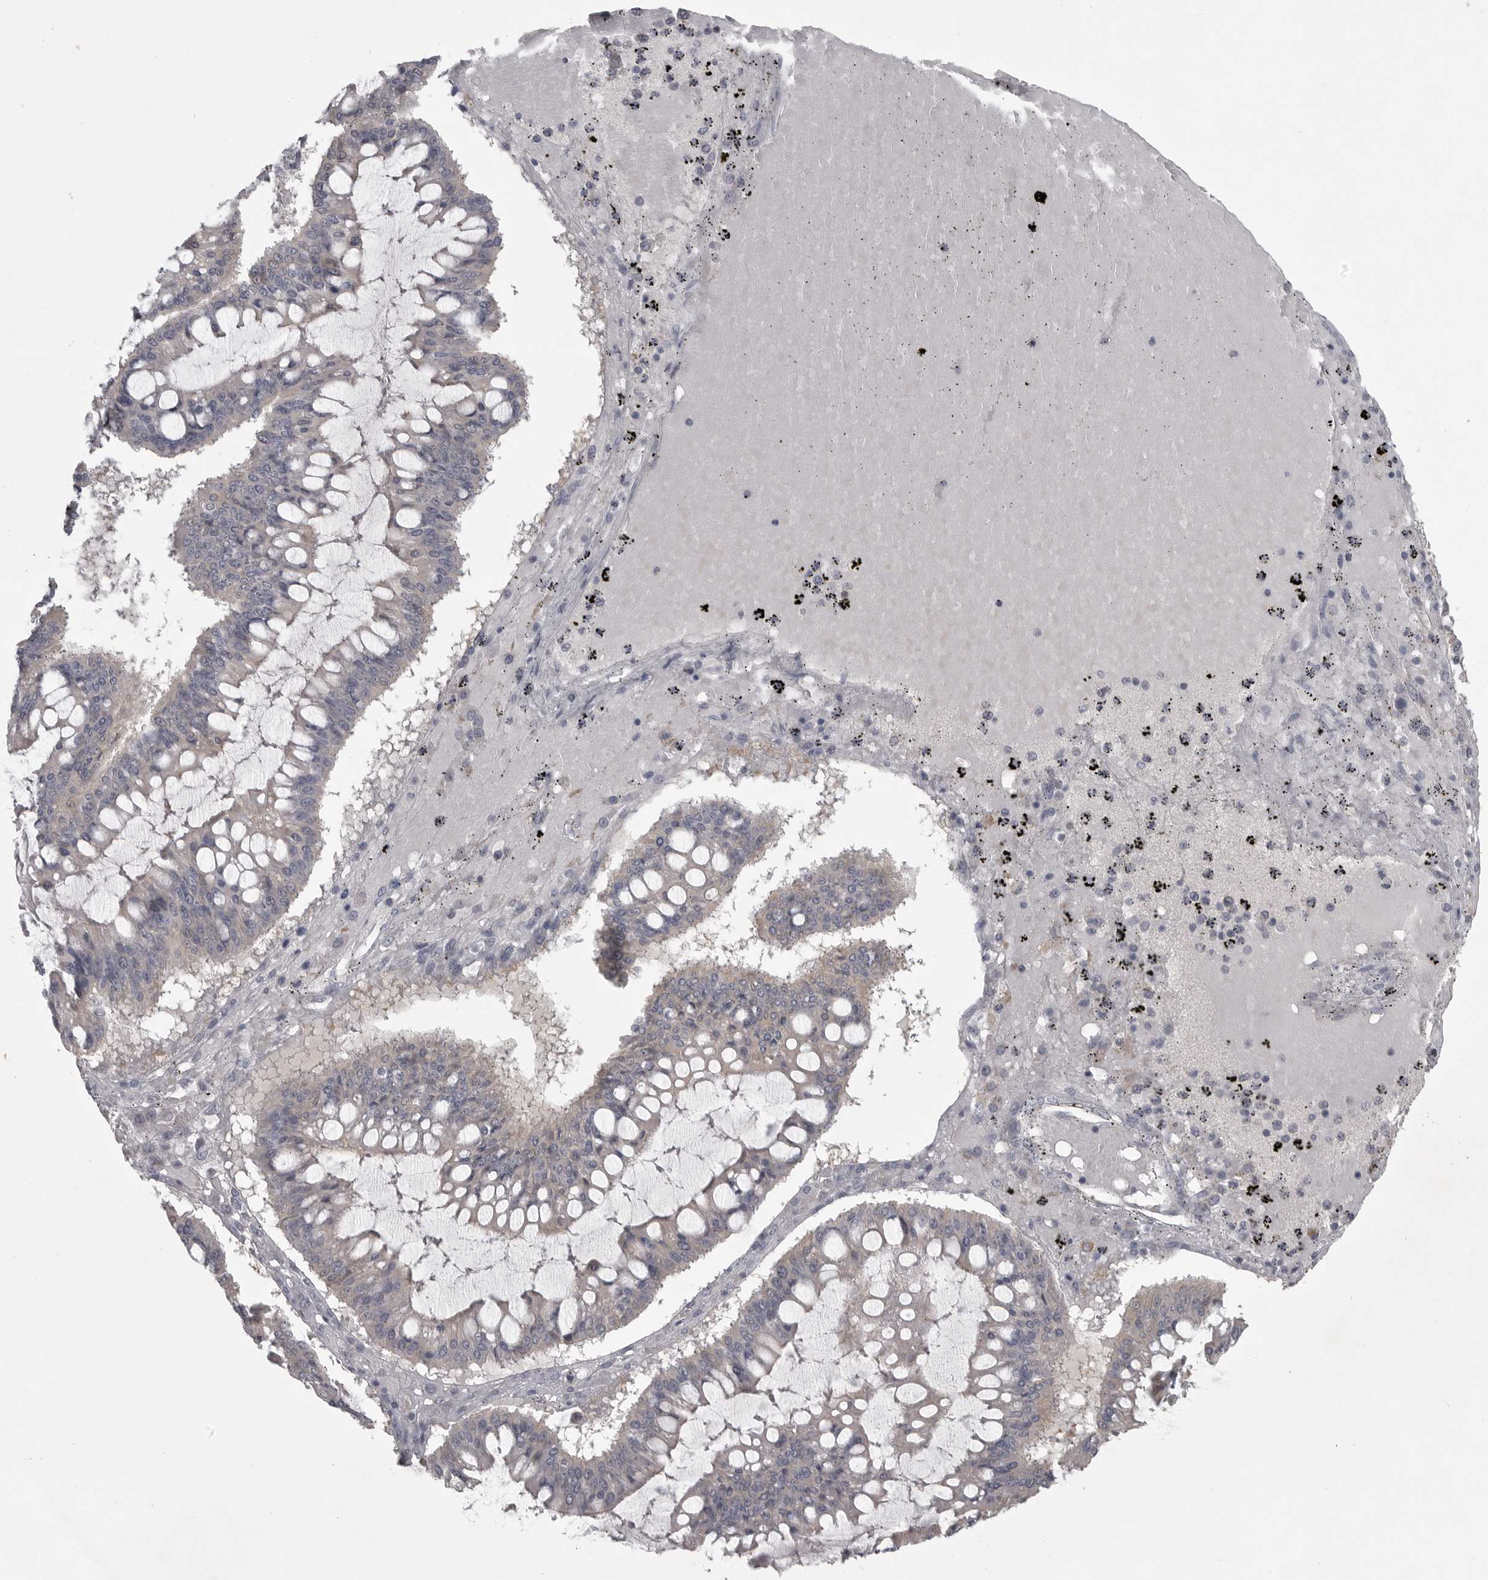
{"staining": {"intensity": "negative", "quantity": "none", "location": "none"}, "tissue": "ovarian cancer", "cell_type": "Tumor cells", "image_type": "cancer", "snomed": [{"axis": "morphology", "description": "Cystadenocarcinoma, mucinous, NOS"}, {"axis": "topography", "description": "Ovary"}], "caption": "Tumor cells show no significant staining in ovarian cancer.", "gene": "PHF13", "patient": {"sex": "female", "age": 73}}